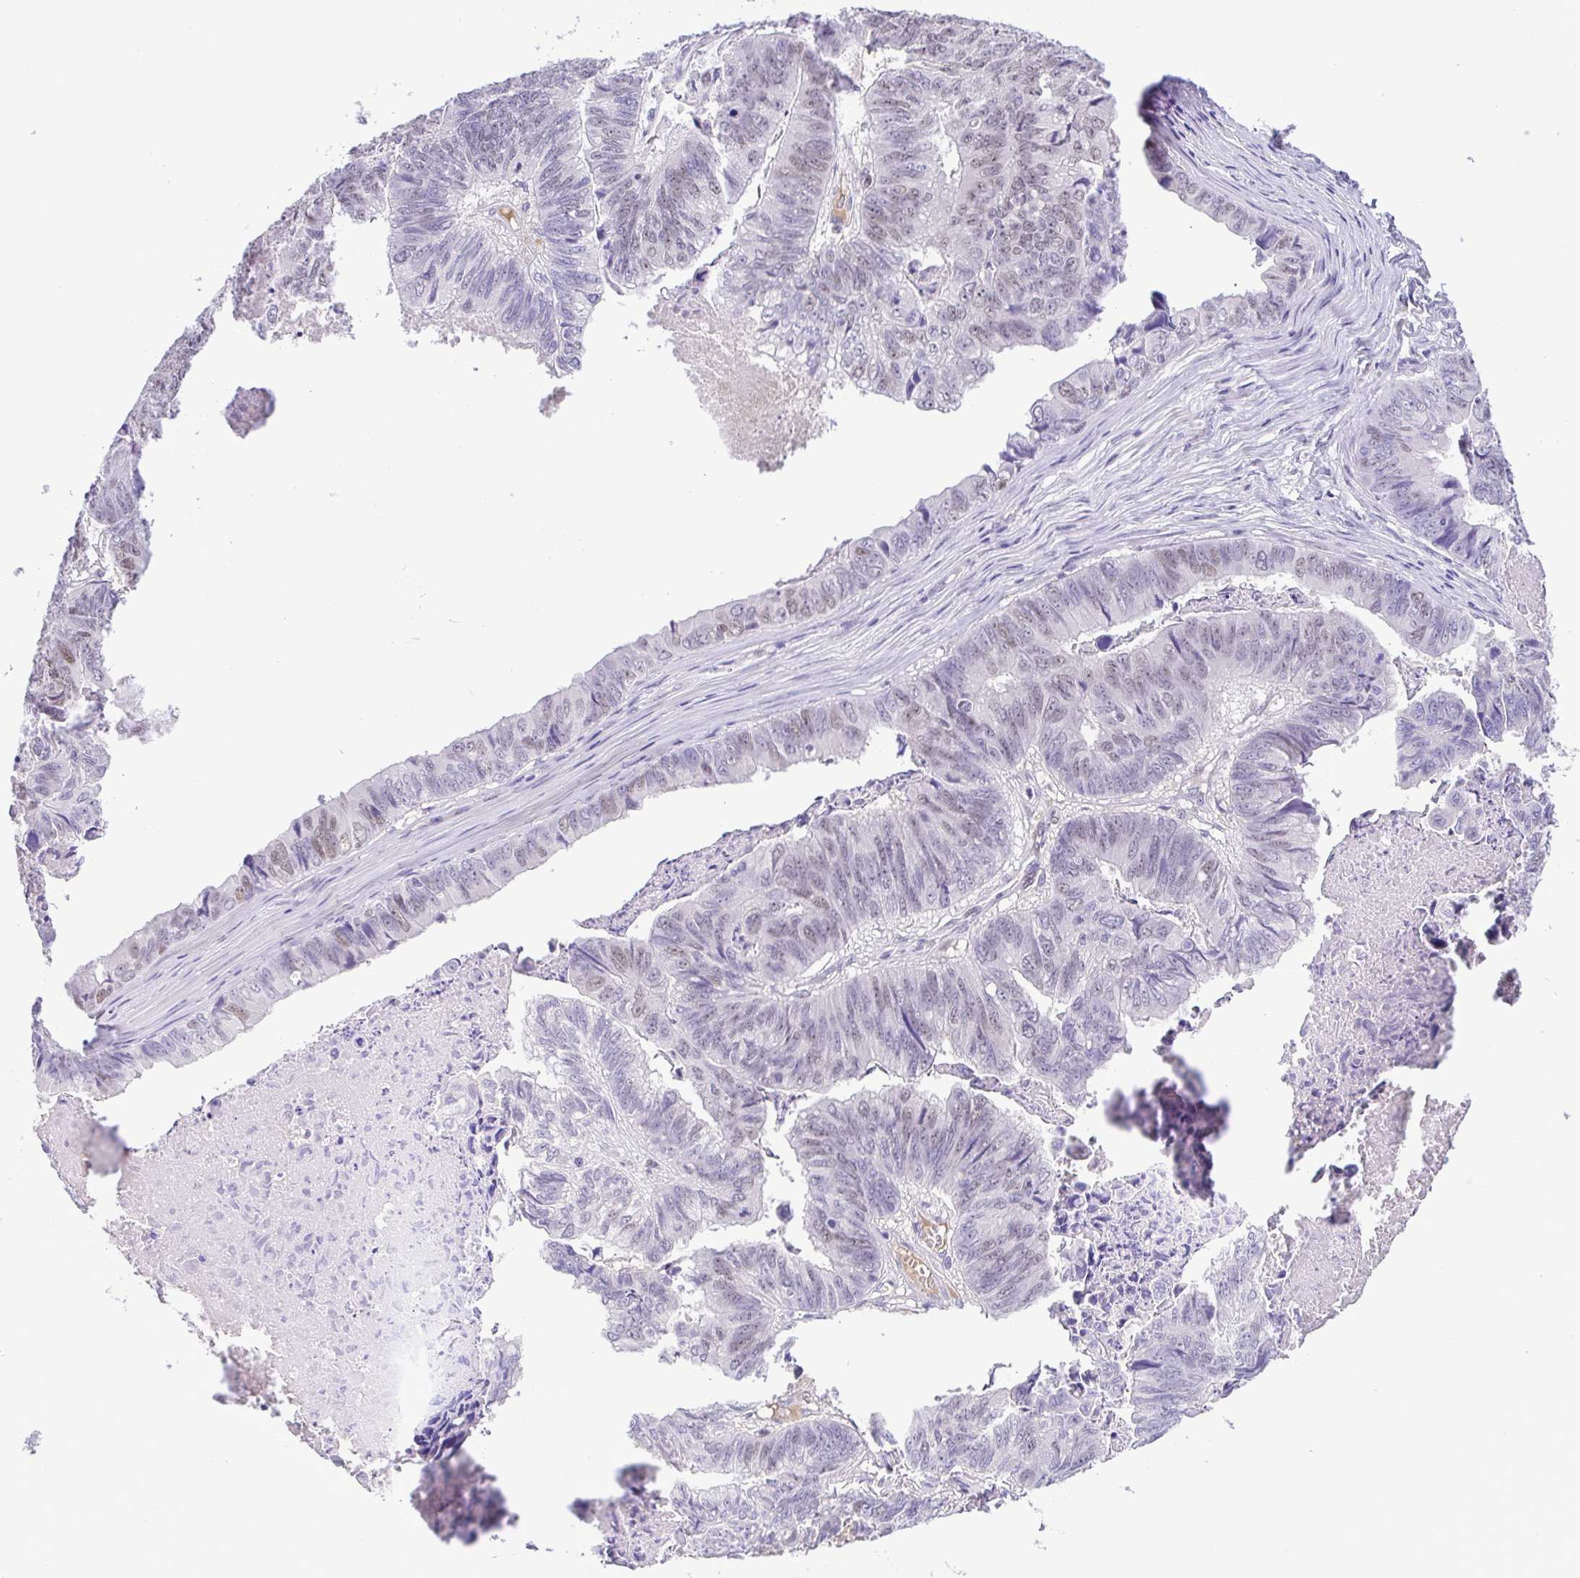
{"staining": {"intensity": "weak", "quantity": "<25%", "location": "nuclear"}, "tissue": "stomach cancer", "cell_type": "Tumor cells", "image_type": "cancer", "snomed": [{"axis": "morphology", "description": "Adenocarcinoma, NOS"}, {"axis": "topography", "description": "Stomach, lower"}], "caption": "Tumor cells show no significant staining in stomach cancer (adenocarcinoma).", "gene": "TIPIN", "patient": {"sex": "male", "age": 77}}